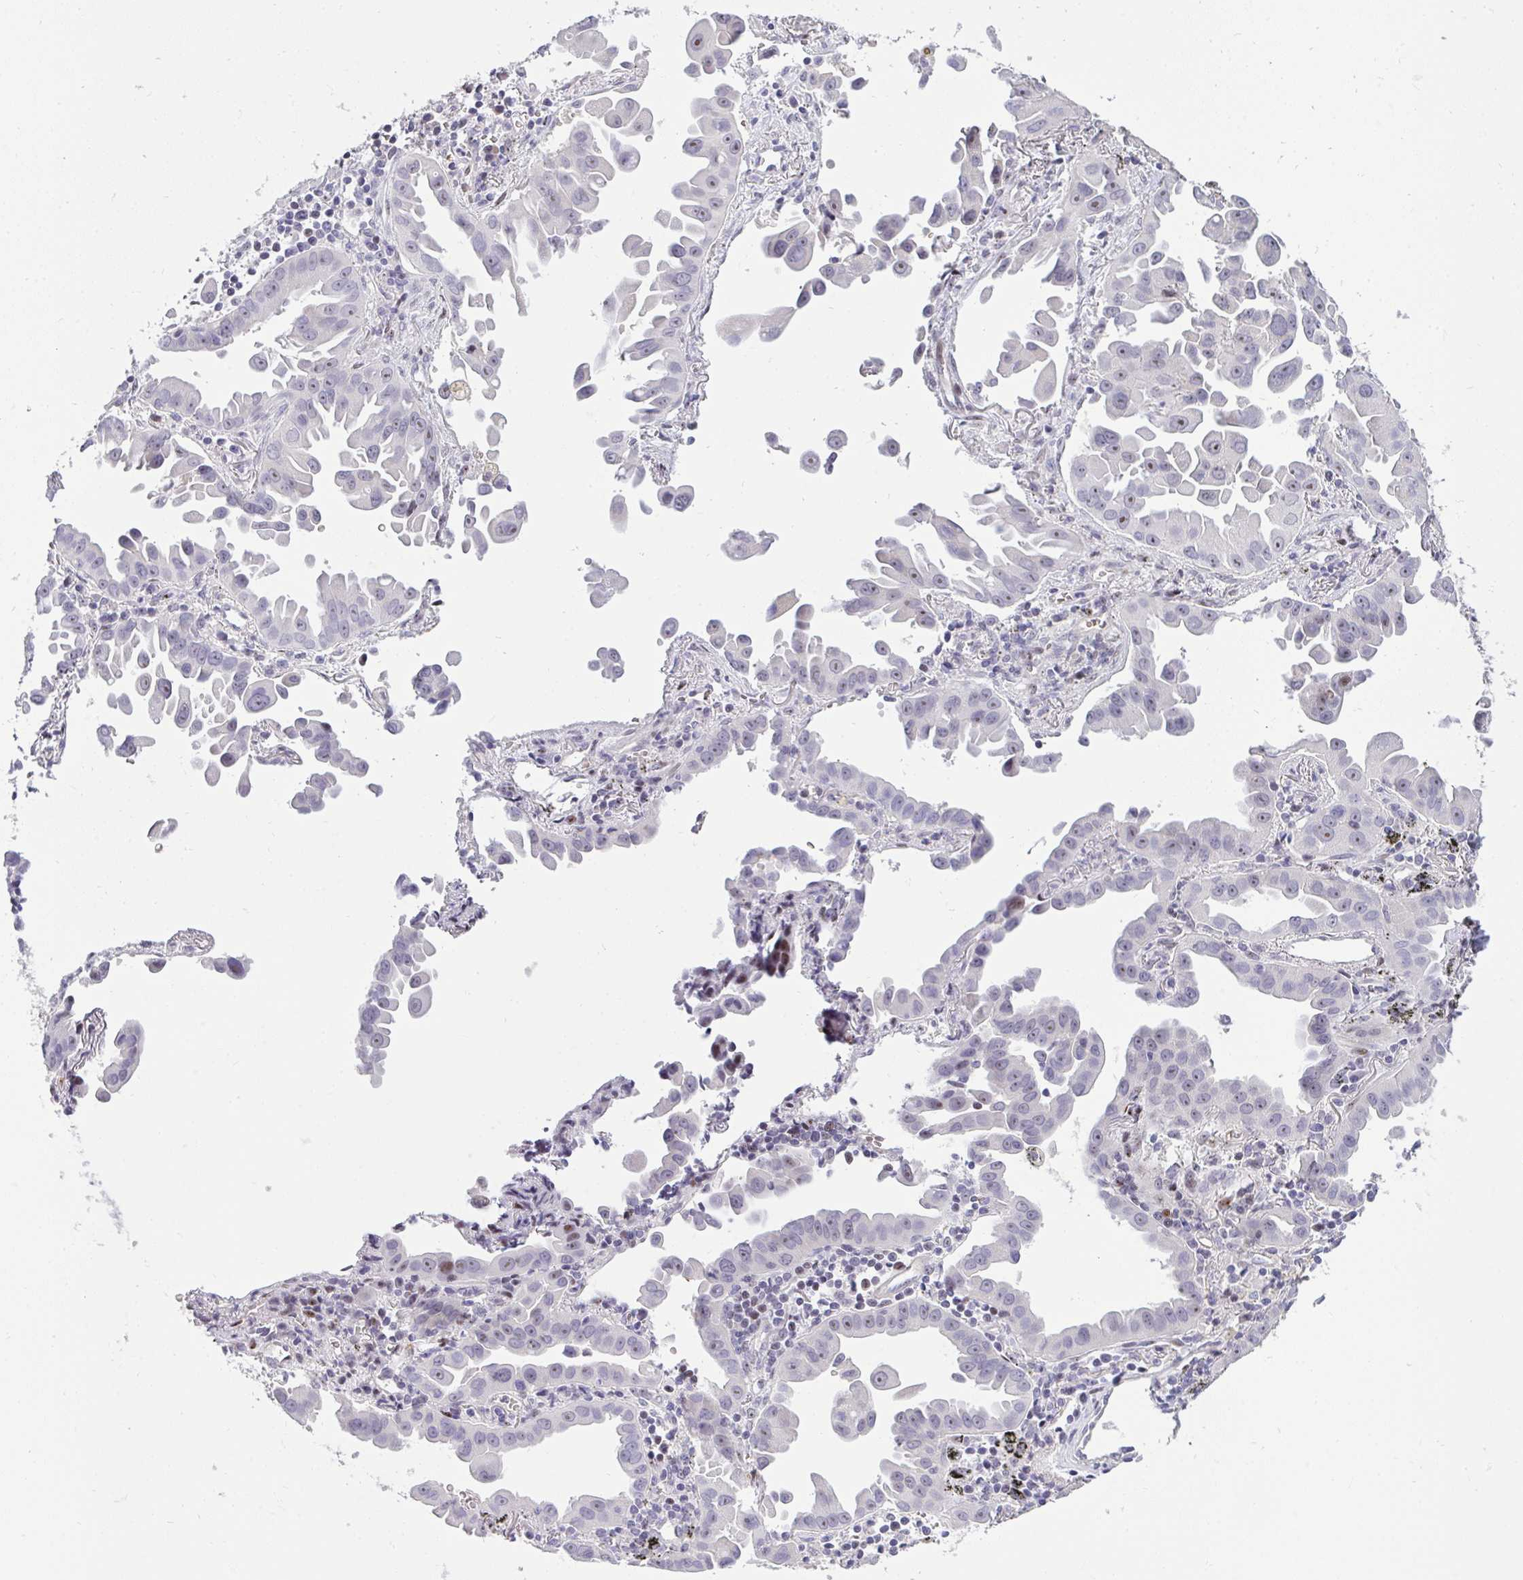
{"staining": {"intensity": "weak", "quantity": "<25%", "location": "nuclear"}, "tissue": "lung cancer", "cell_type": "Tumor cells", "image_type": "cancer", "snomed": [{"axis": "morphology", "description": "Adenocarcinoma, NOS"}, {"axis": "topography", "description": "Lung"}], "caption": "Lung cancer (adenocarcinoma) stained for a protein using immunohistochemistry (IHC) exhibits no positivity tumor cells.", "gene": "PLPPR3", "patient": {"sex": "male", "age": 68}}